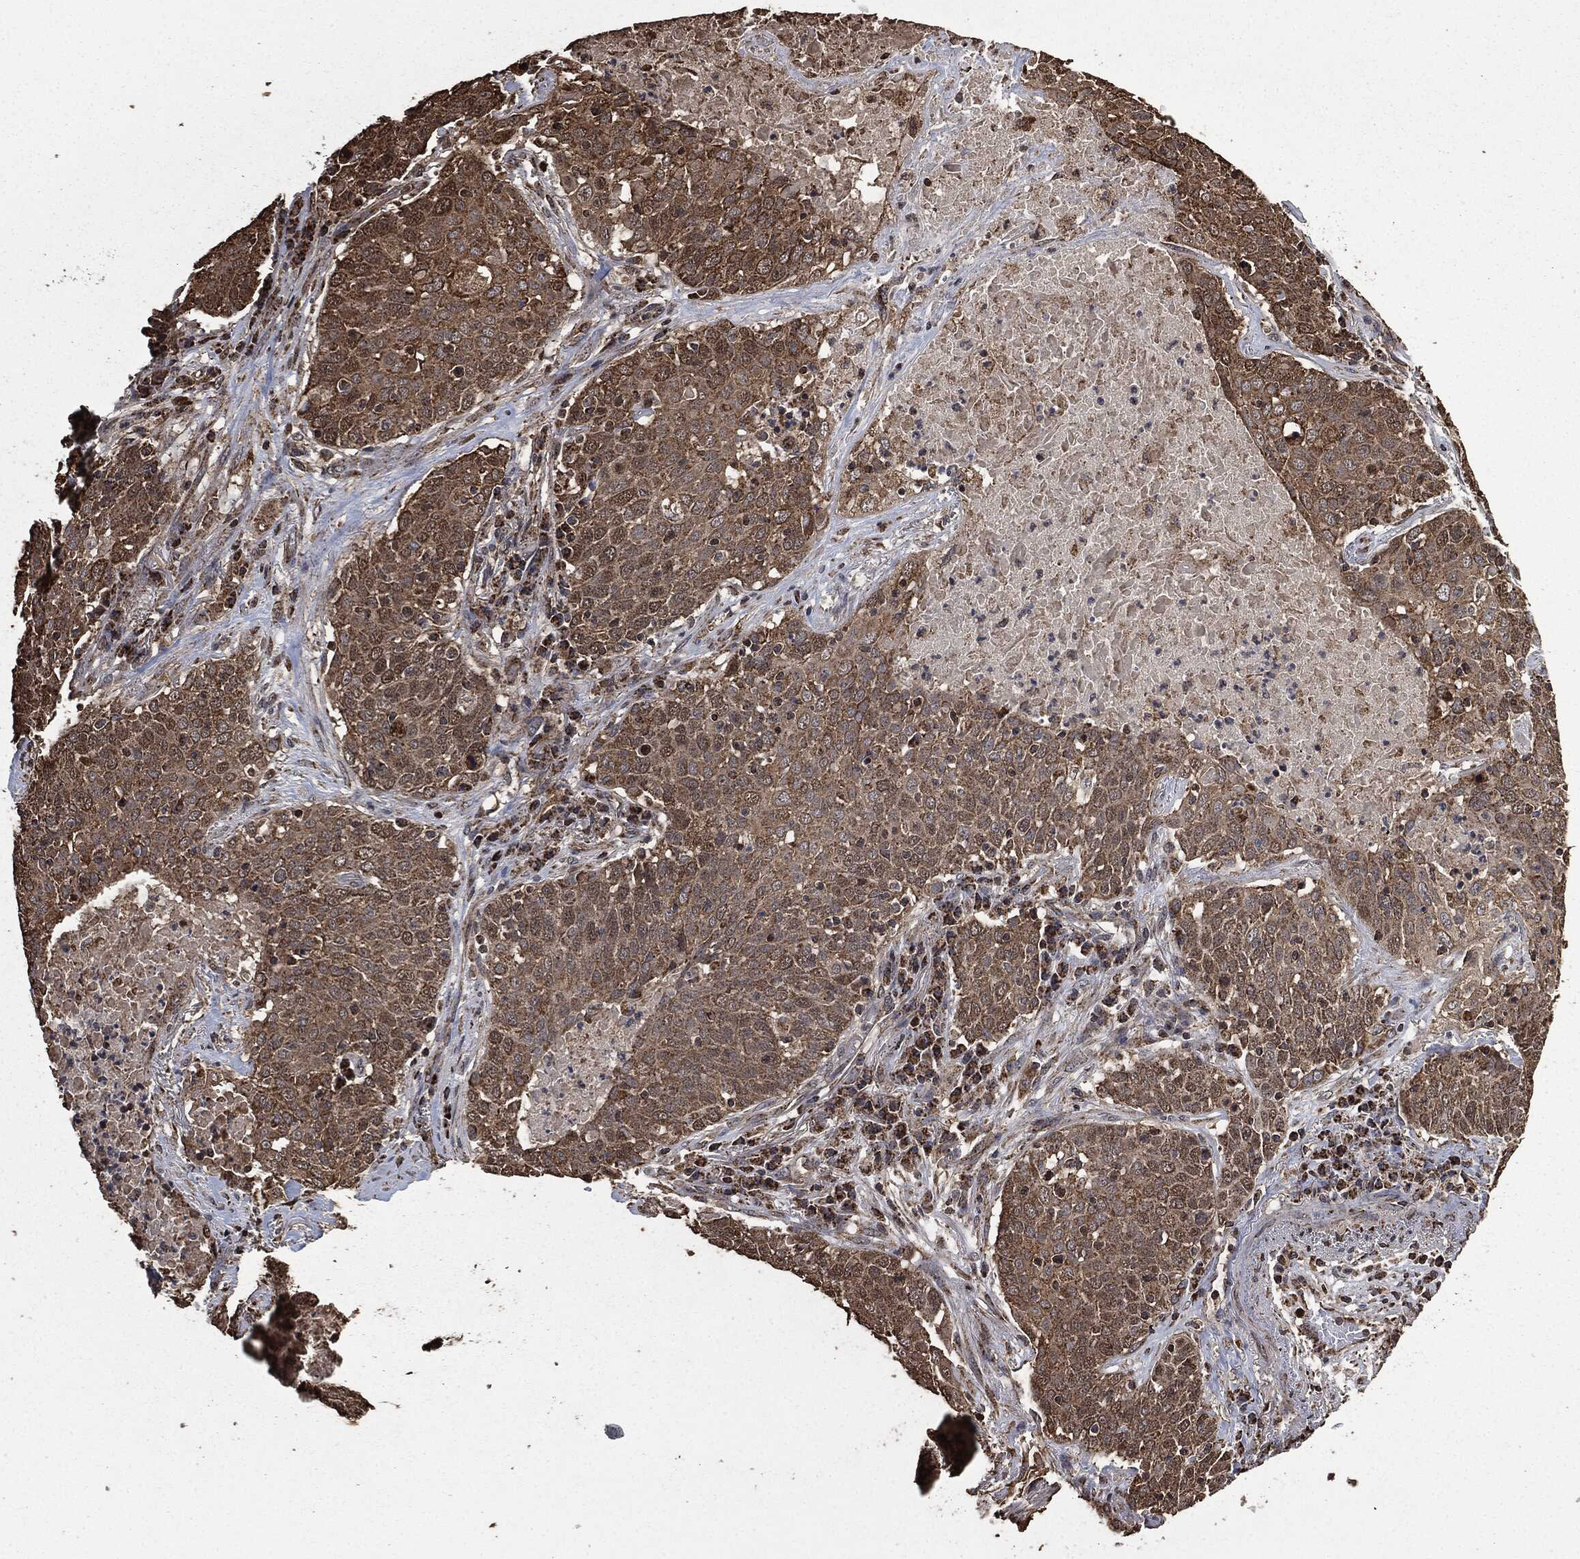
{"staining": {"intensity": "strong", "quantity": ">75%", "location": "cytoplasmic/membranous"}, "tissue": "lung cancer", "cell_type": "Tumor cells", "image_type": "cancer", "snomed": [{"axis": "morphology", "description": "Squamous cell carcinoma, NOS"}, {"axis": "topography", "description": "Lung"}], "caption": "Protein analysis of lung cancer tissue exhibits strong cytoplasmic/membranous staining in about >75% of tumor cells.", "gene": "LIG3", "patient": {"sex": "male", "age": 82}}